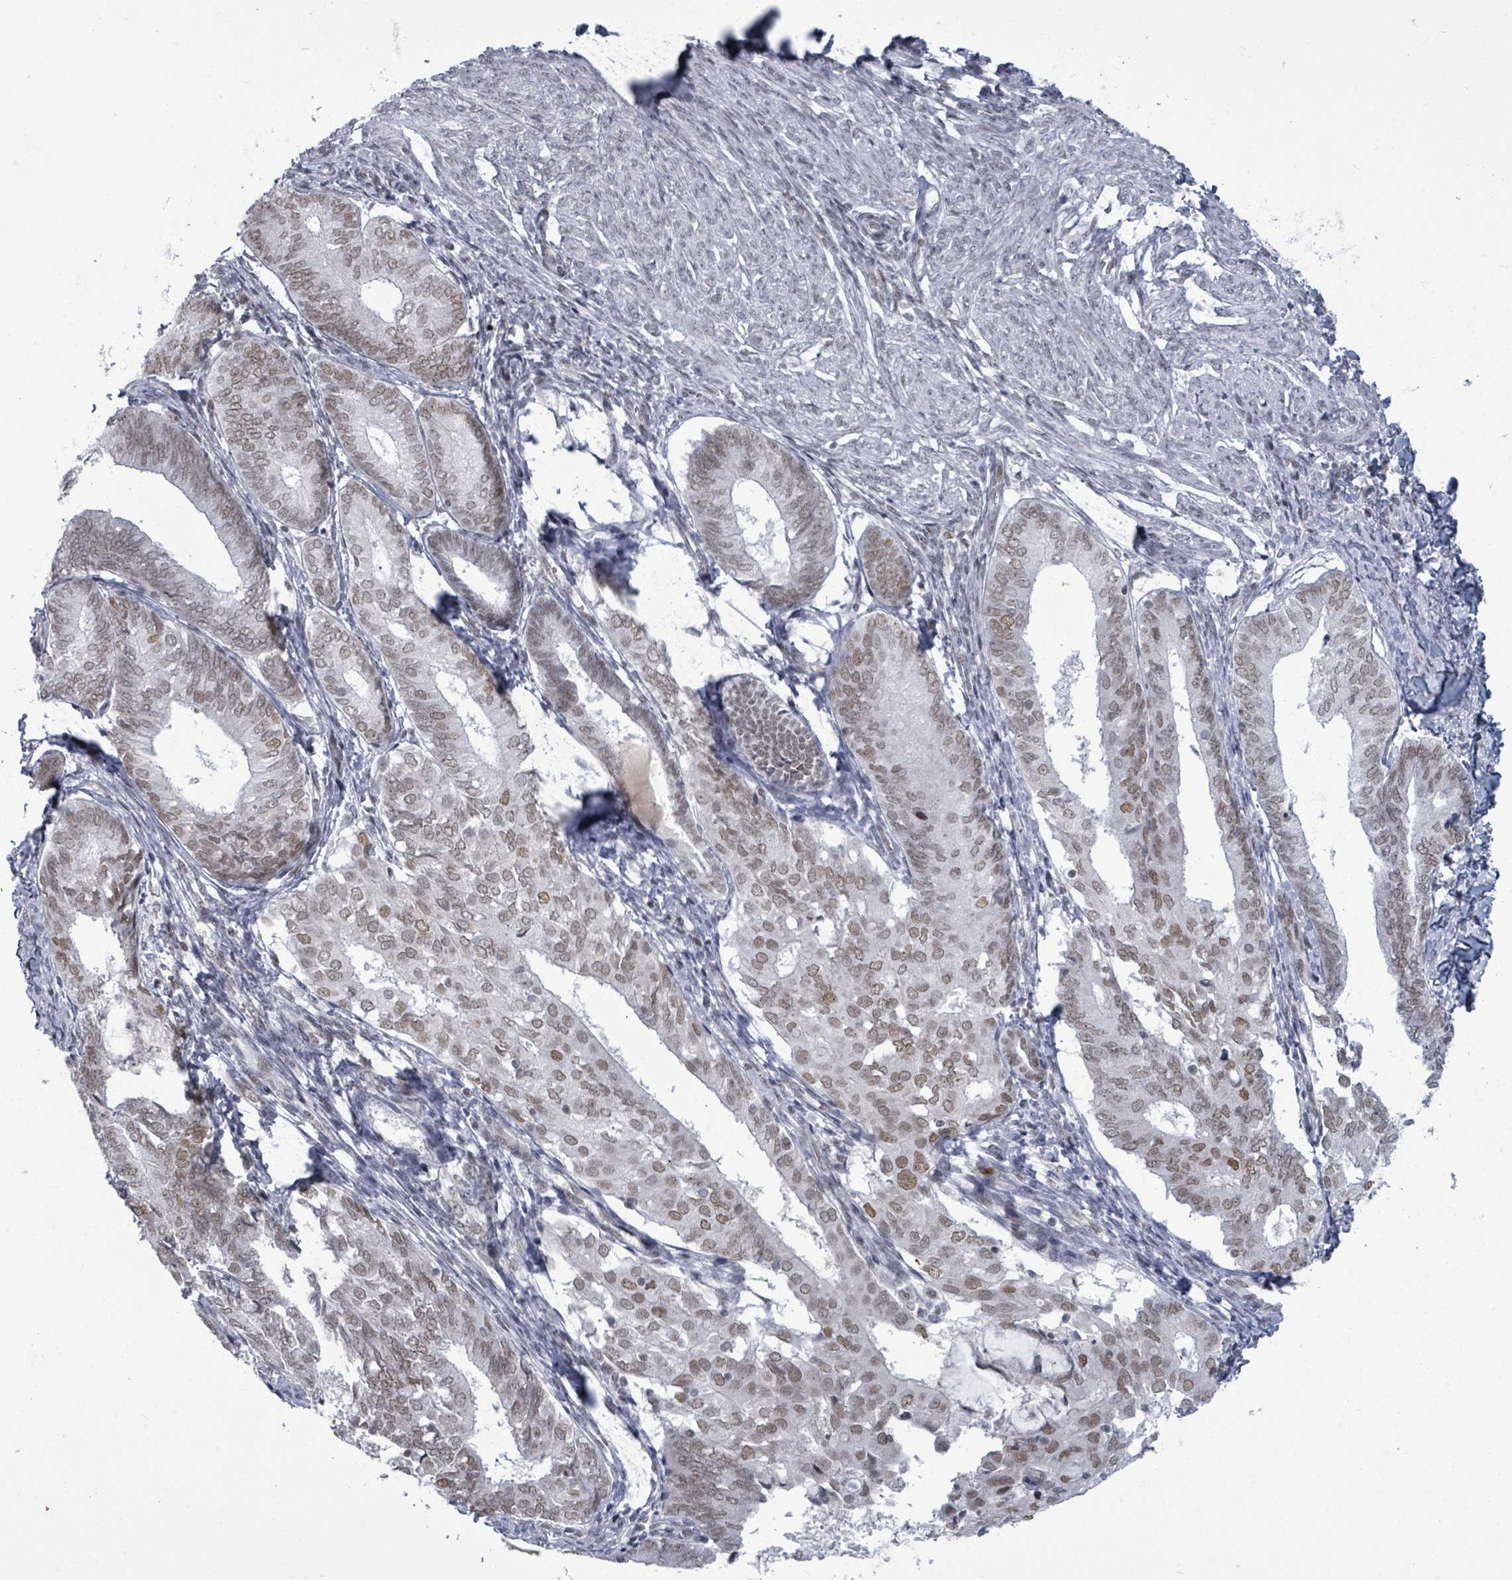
{"staining": {"intensity": "moderate", "quantity": ">75%", "location": "nuclear"}, "tissue": "endometrial cancer", "cell_type": "Tumor cells", "image_type": "cancer", "snomed": [{"axis": "morphology", "description": "Adenocarcinoma, NOS"}, {"axis": "topography", "description": "Endometrium"}], "caption": "A micrograph of endometrial cancer stained for a protein demonstrates moderate nuclear brown staining in tumor cells.", "gene": "ERCC5", "patient": {"sex": "female", "age": 87}}